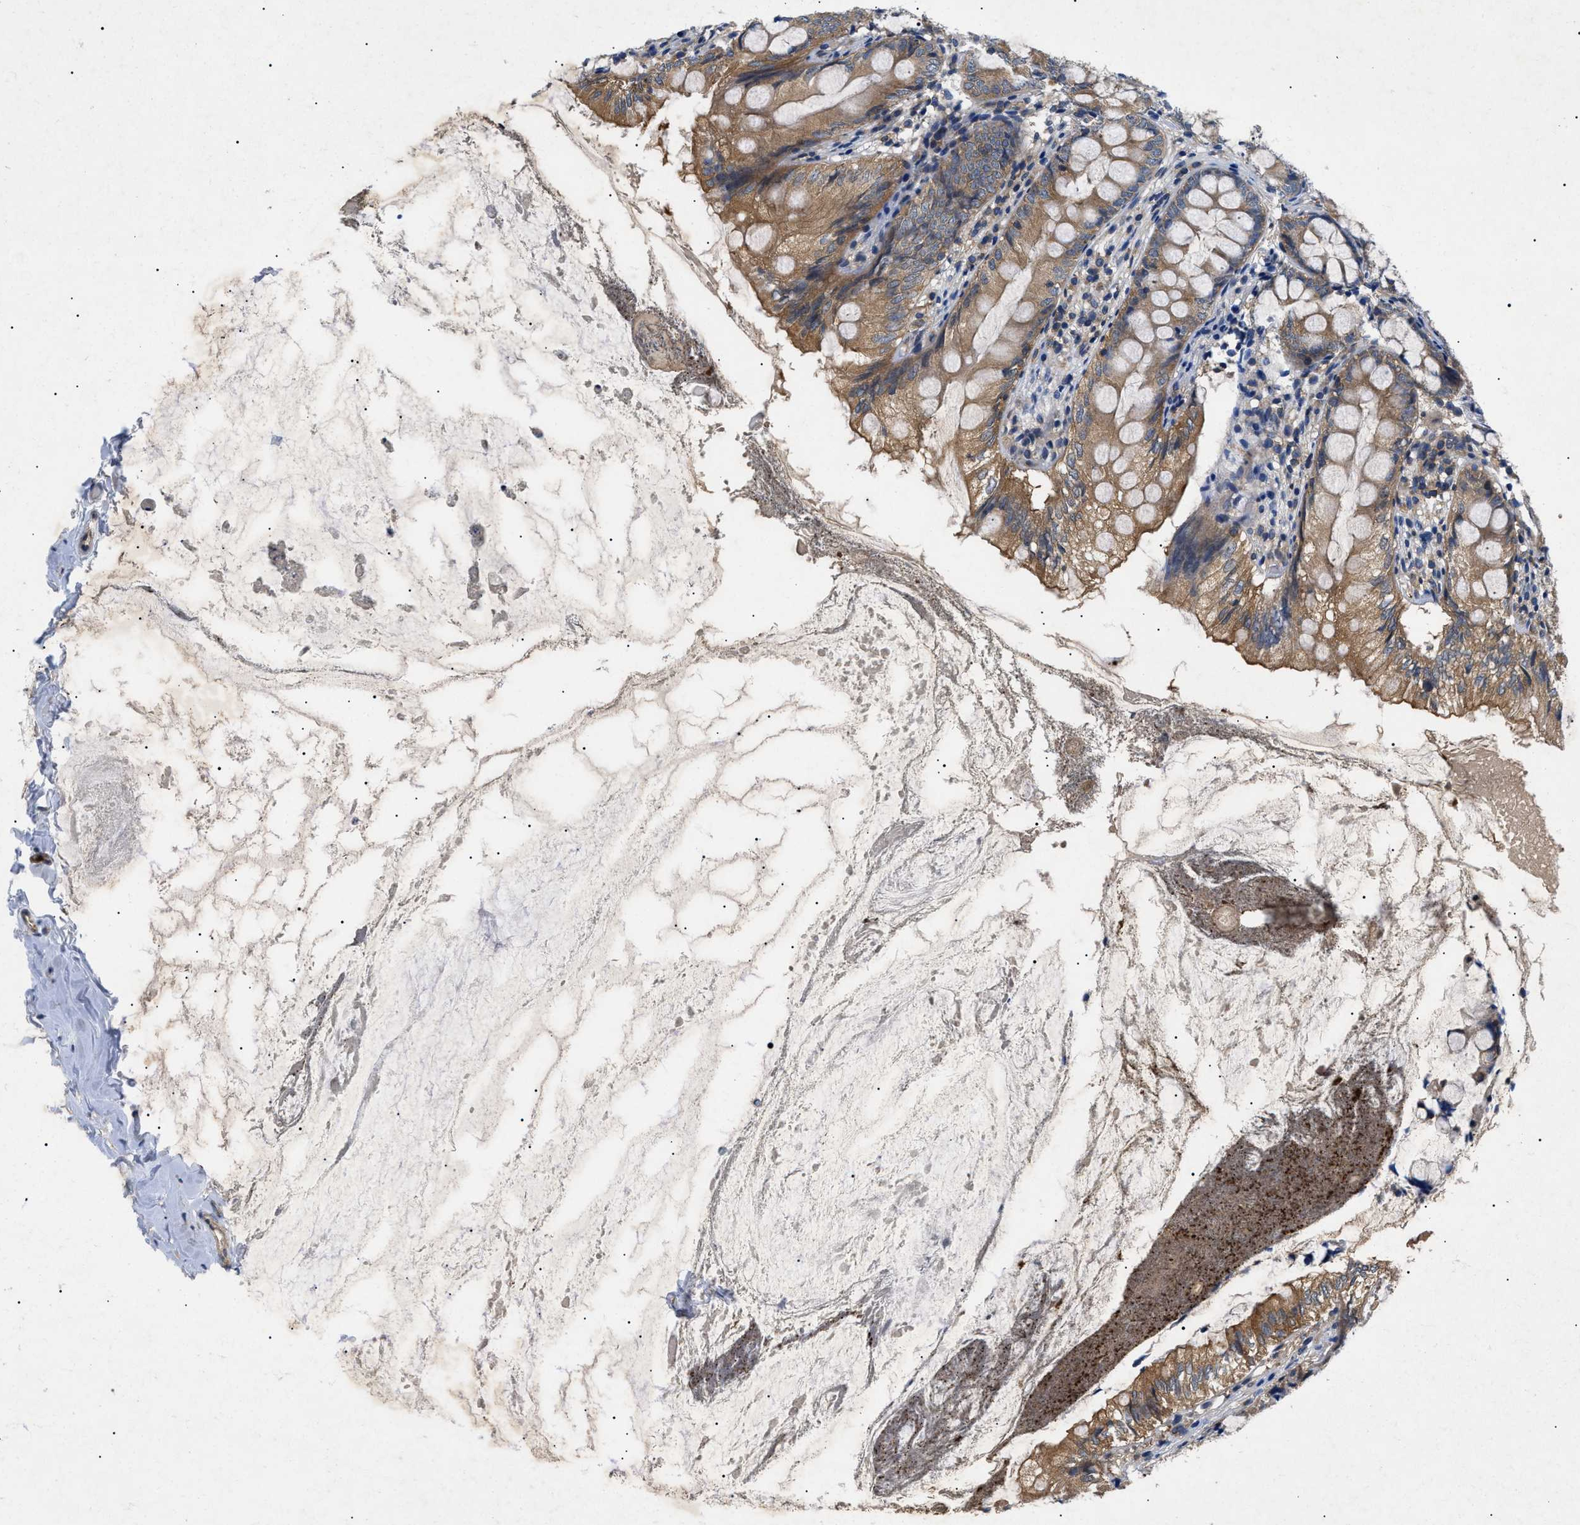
{"staining": {"intensity": "strong", "quantity": ">75%", "location": "cytoplasmic/membranous"}, "tissue": "appendix", "cell_type": "Glandular cells", "image_type": "normal", "snomed": [{"axis": "morphology", "description": "Normal tissue, NOS"}, {"axis": "topography", "description": "Appendix"}], "caption": "Immunohistochemistry photomicrograph of normal appendix stained for a protein (brown), which exhibits high levels of strong cytoplasmic/membranous expression in about >75% of glandular cells.", "gene": "RIPK1", "patient": {"sex": "female", "age": 77}}